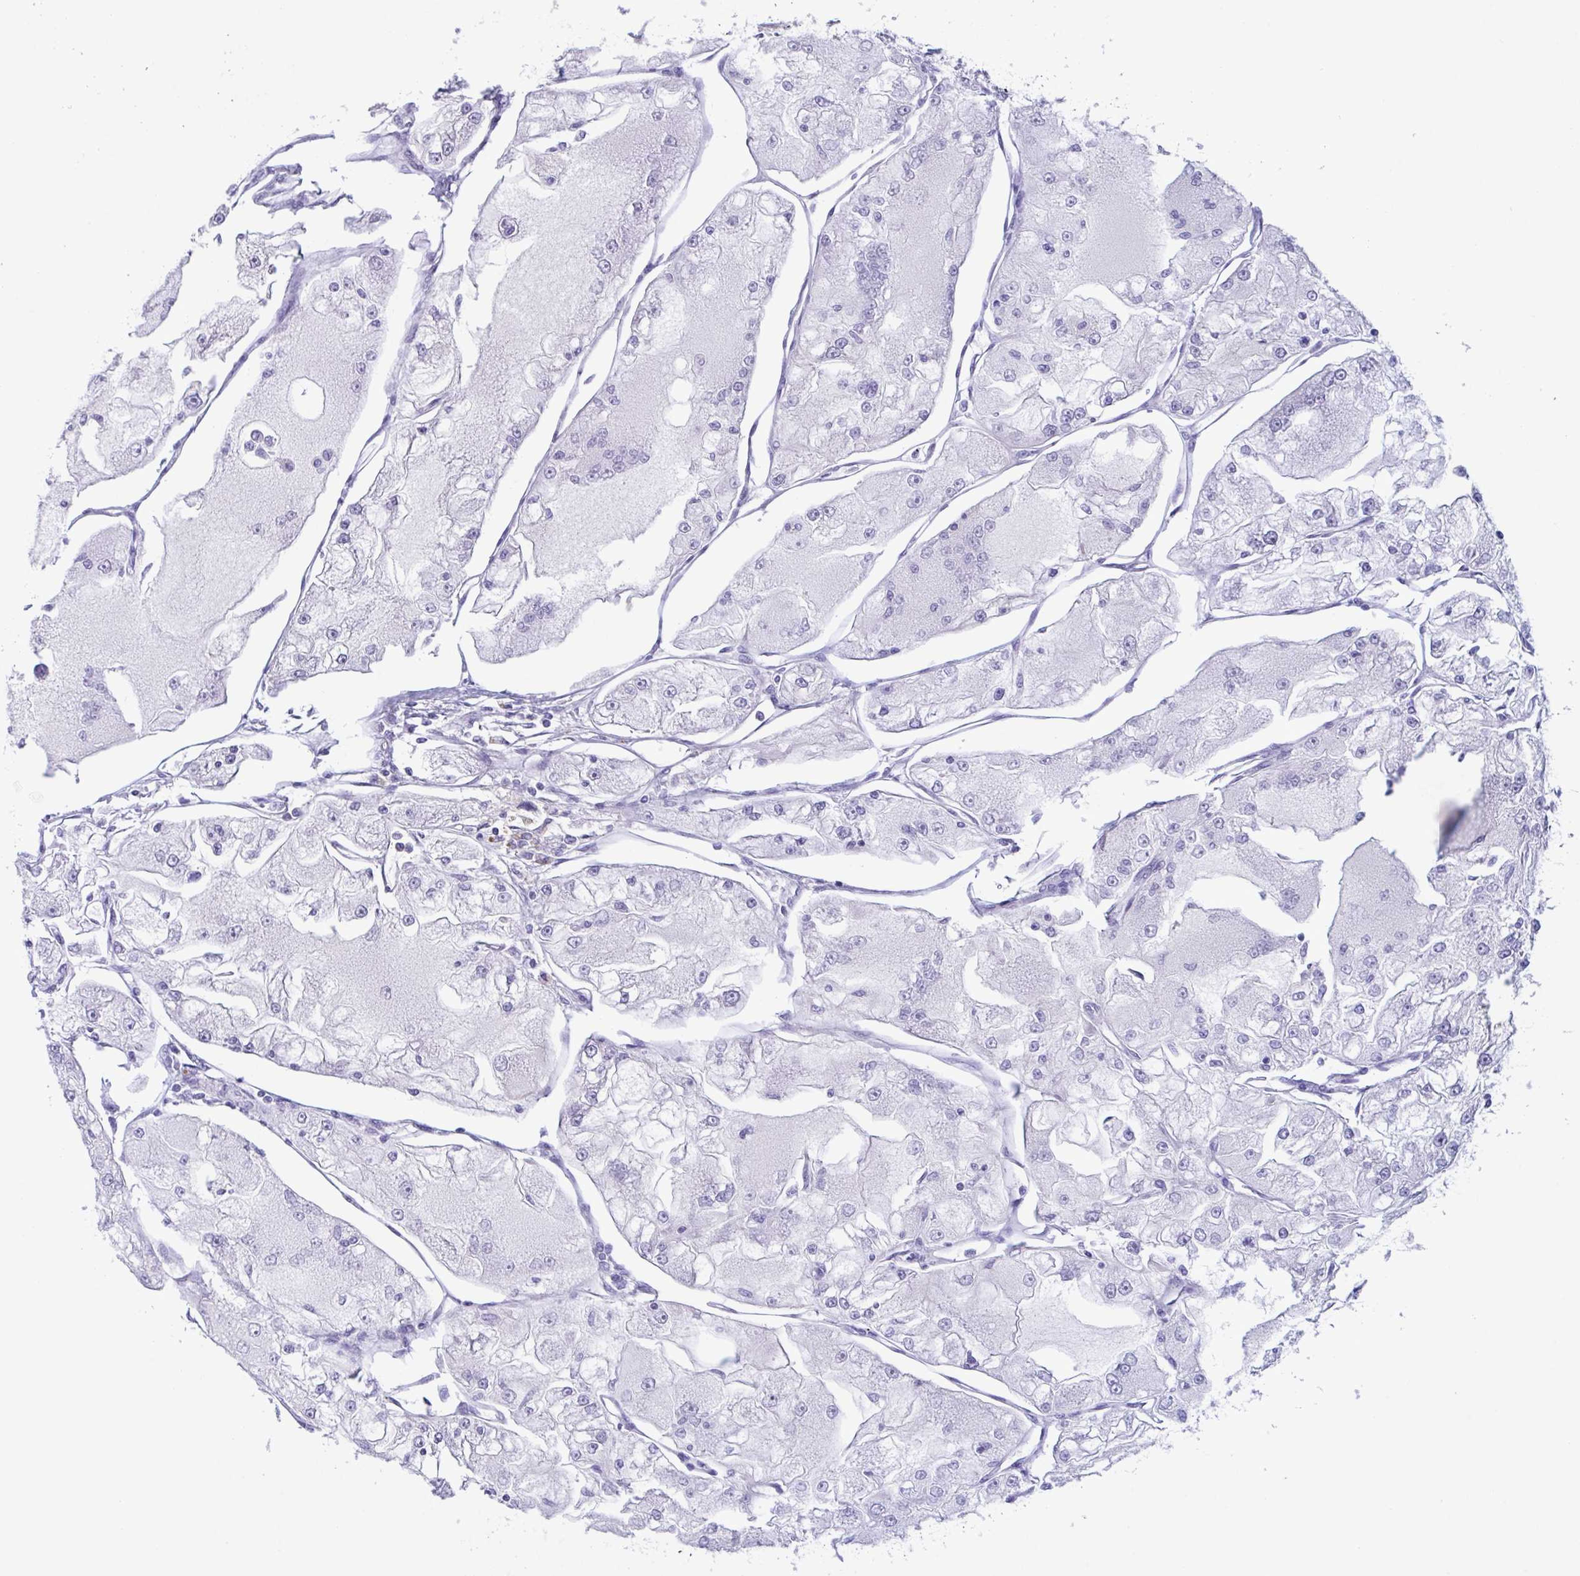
{"staining": {"intensity": "negative", "quantity": "none", "location": "none"}, "tissue": "renal cancer", "cell_type": "Tumor cells", "image_type": "cancer", "snomed": [{"axis": "morphology", "description": "Adenocarcinoma, NOS"}, {"axis": "topography", "description": "Kidney"}], "caption": "Immunohistochemistry histopathology image of renal cancer (adenocarcinoma) stained for a protein (brown), which shows no expression in tumor cells.", "gene": "SLC66A1", "patient": {"sex": "female", "age": 72}}